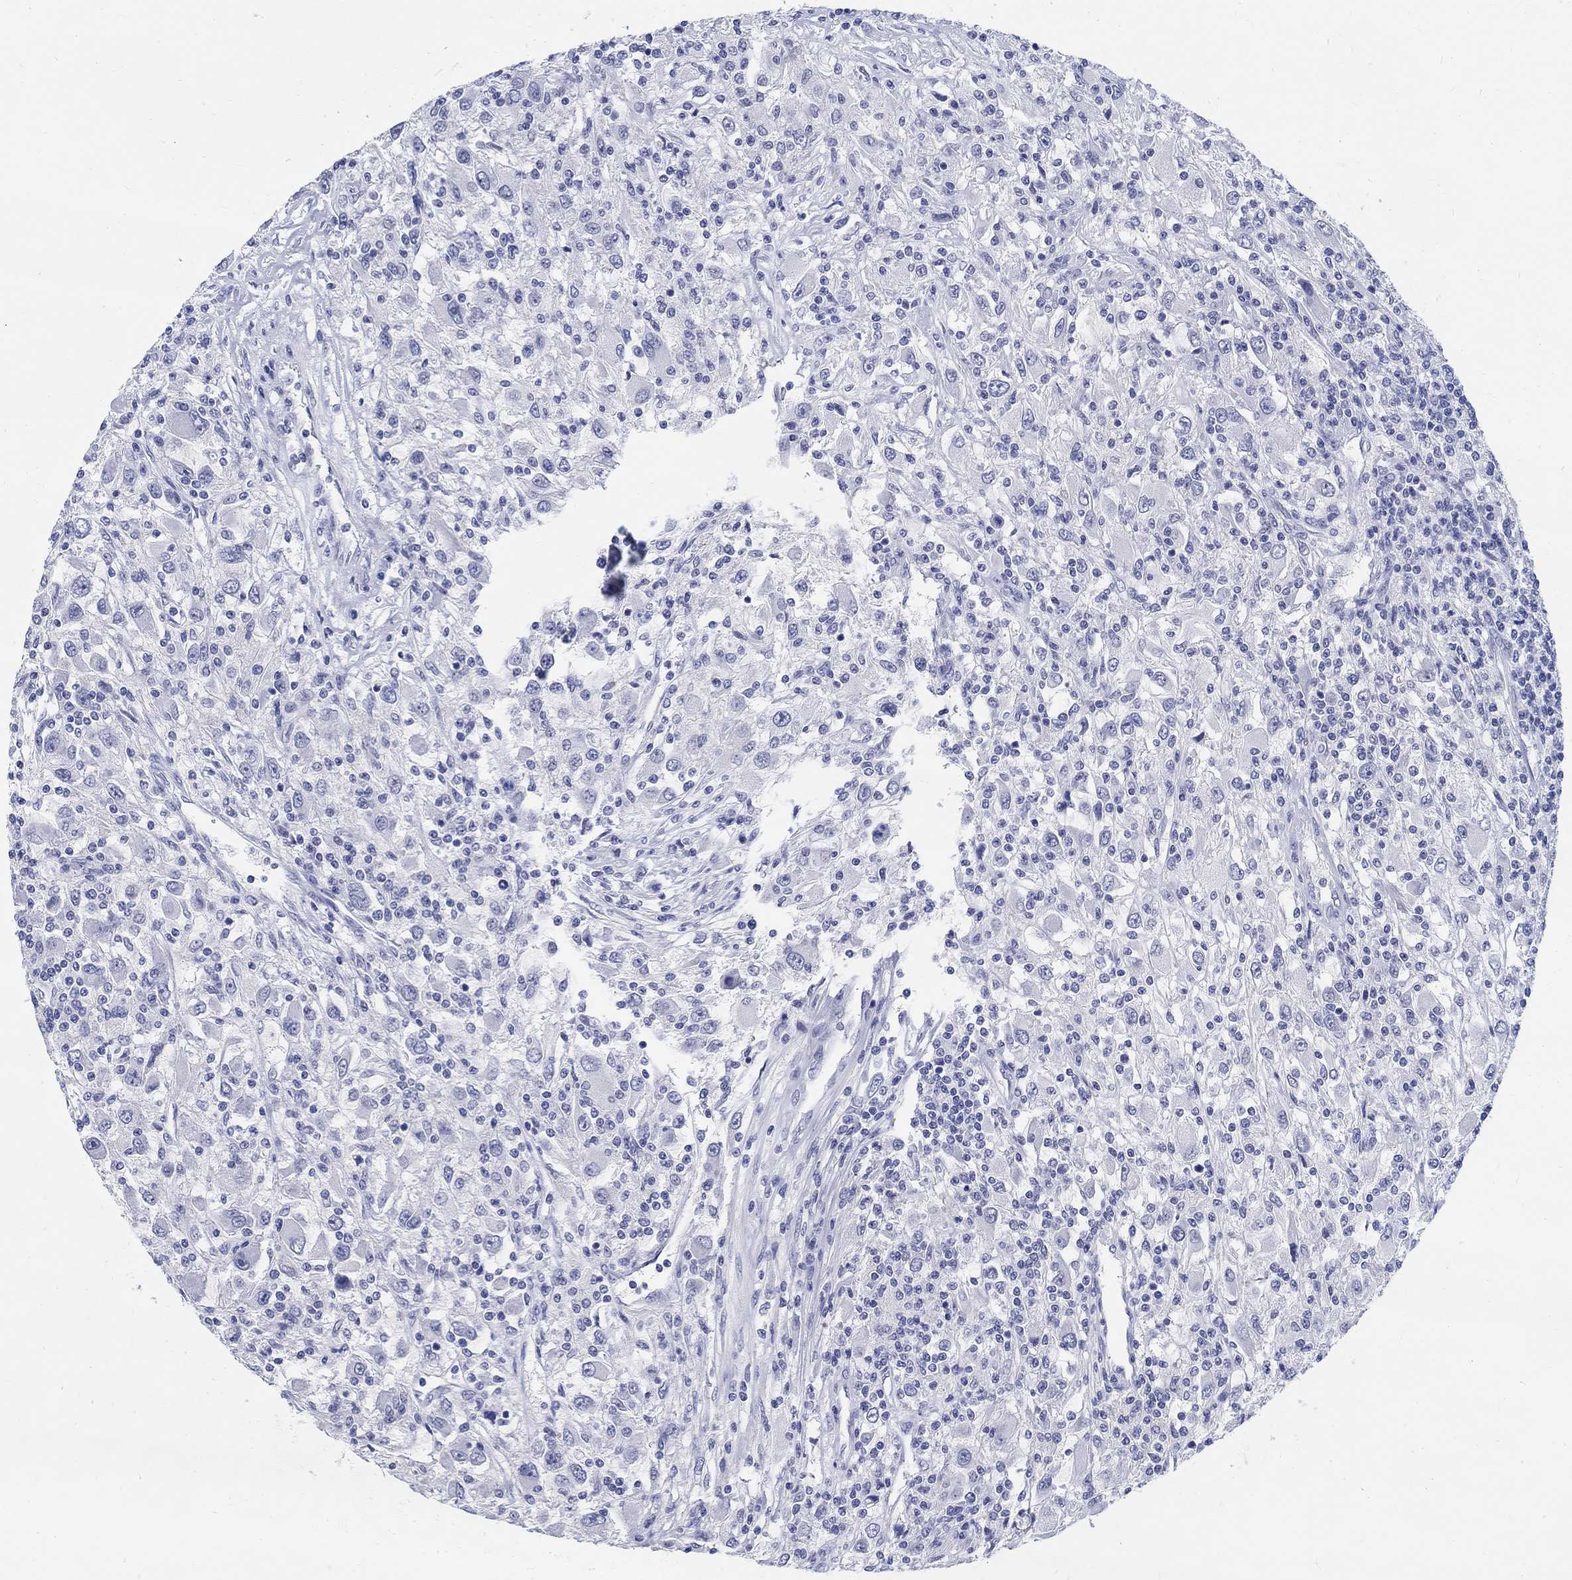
{"staining": {"intensity": "negative", "quantity": "none", "location": "none"}, "tissue": "renal cancer", "cell_type": "Tumor cells", "image_type": "cancer", "snomed": [{"axis": "morphology", "description": "Adenocarcinoma, NOS"}, {"axis": "topography", "description": "Kidney"}], "caption": "Tumor cells show no significant positivity in adenocarcinoma (renal).", "gene": "ANKS1B", "patient": {"sex": "female", "age": 67}}